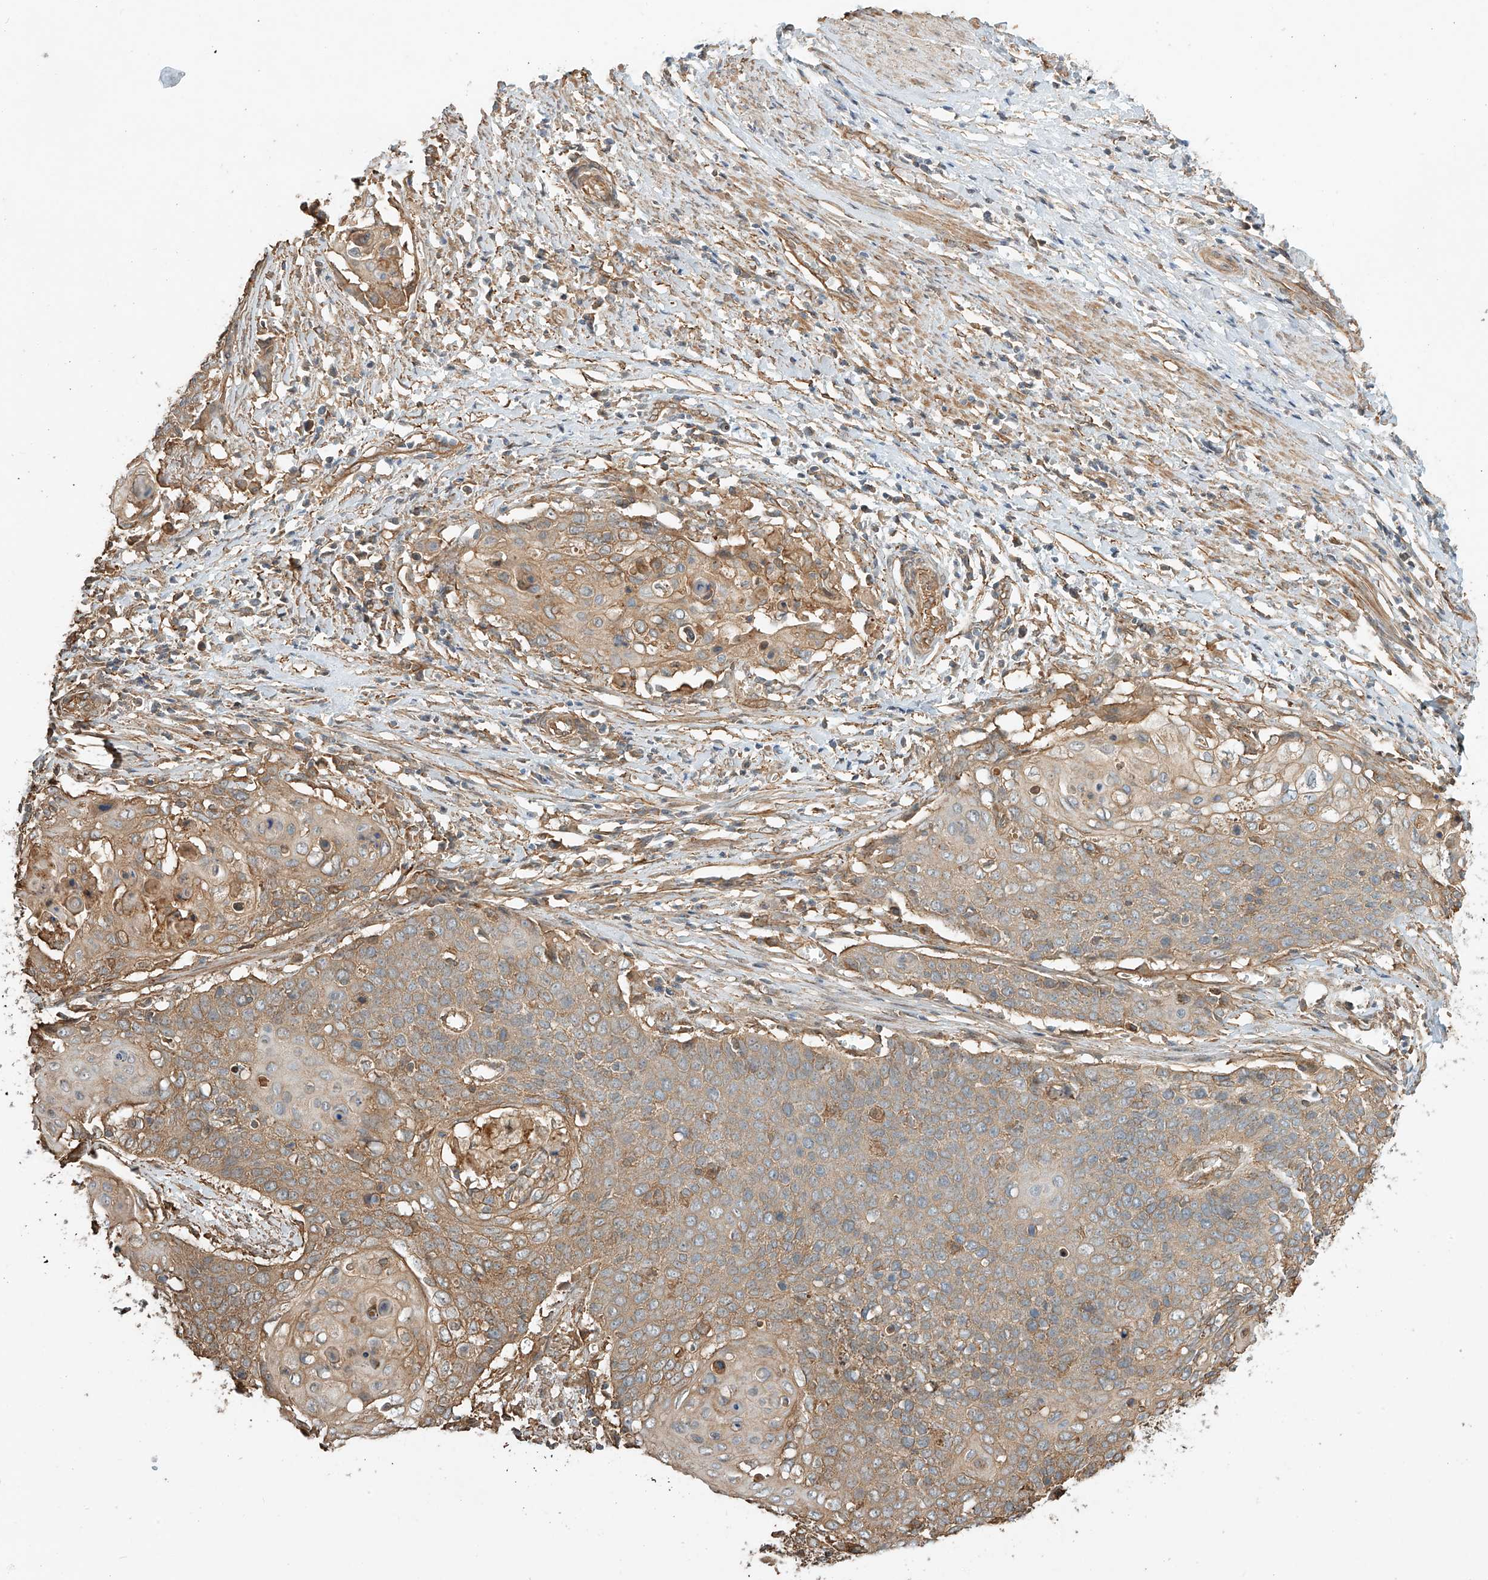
{"staining": {"intensity": "weak", "quantity": ">75%", "location": "cytoplasmic/membranous"}, "tissue": "cervical cancer", "cell_type": "Tumor cells", "image_type": "cancer", "snomed": [{"axis": "morphology", "description": "Squamous cell carcinoma, NOS"}, {"axis": "topography", "description": "Cervix"}], "caption": "Immunohistochemical staining of cervical cancer (squamous cell carcinoma) demonstrates weak cytoplasmic/membranous protein positivity in about >75% of tumor cells.", "gene": "CSMD3", "patient": {"sex": "female", "age": 39}}